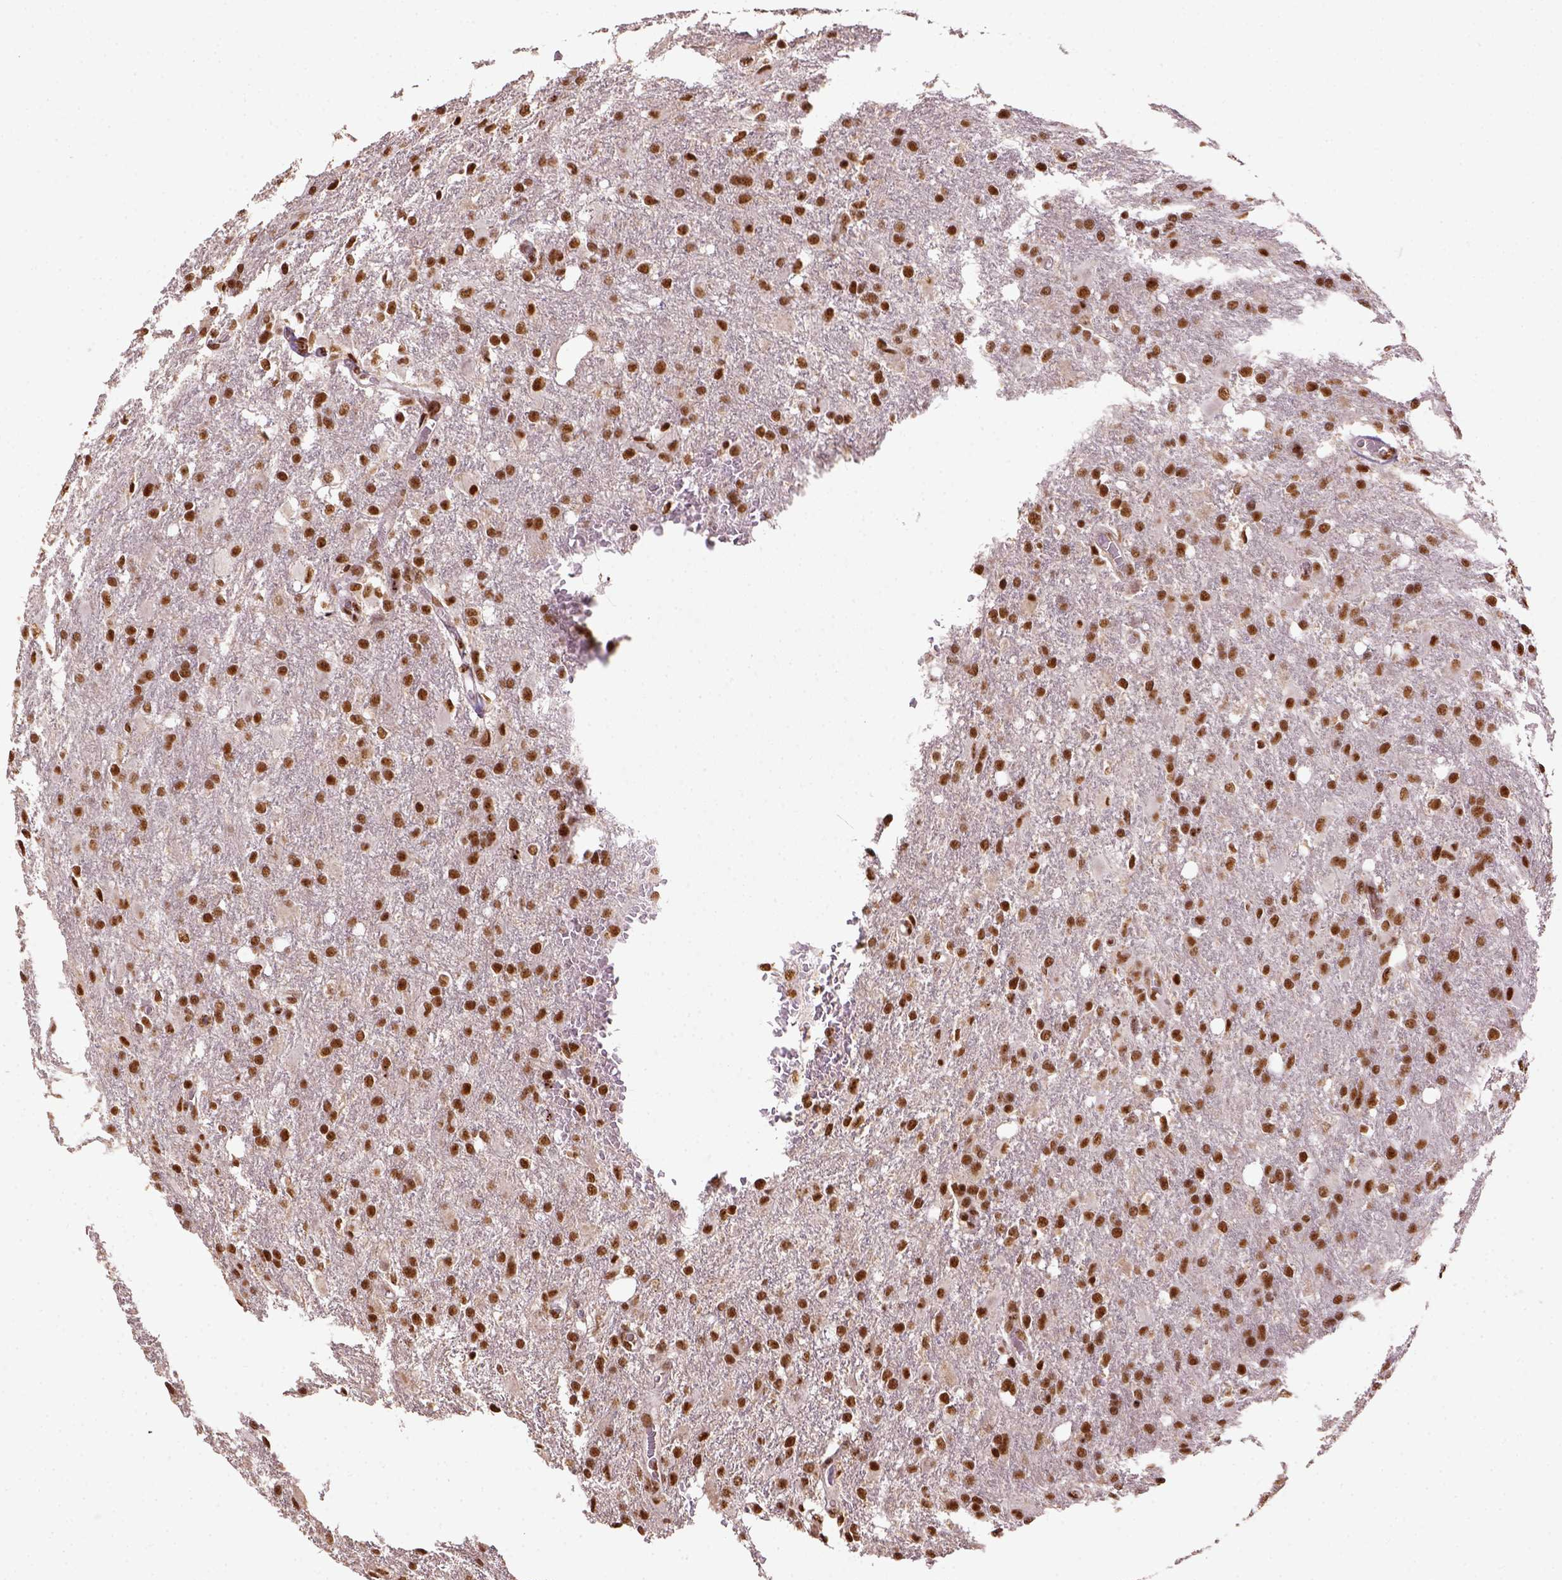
{"staining": {"intensity": "strong", "quantity": ">75%", "location": "nuclear"}, "tissue": "glioma", "cell_type": "Tumor cells", "image_type": "cancer", "snomed": [{"axis": "morphology", "description": "Glioma, malignant, High grade"}, {"axis": "topography", "description": "Brain"}], "caption": "Immunohistochemistry histopathology image of high-grade glioma (malignant) stained for a protein (brown), which exhibits high levels of strong nuclear staining in about >75% of tumor cells.", "gene": "CCAR1", "patient": {"sex": "male", "age": 68}}